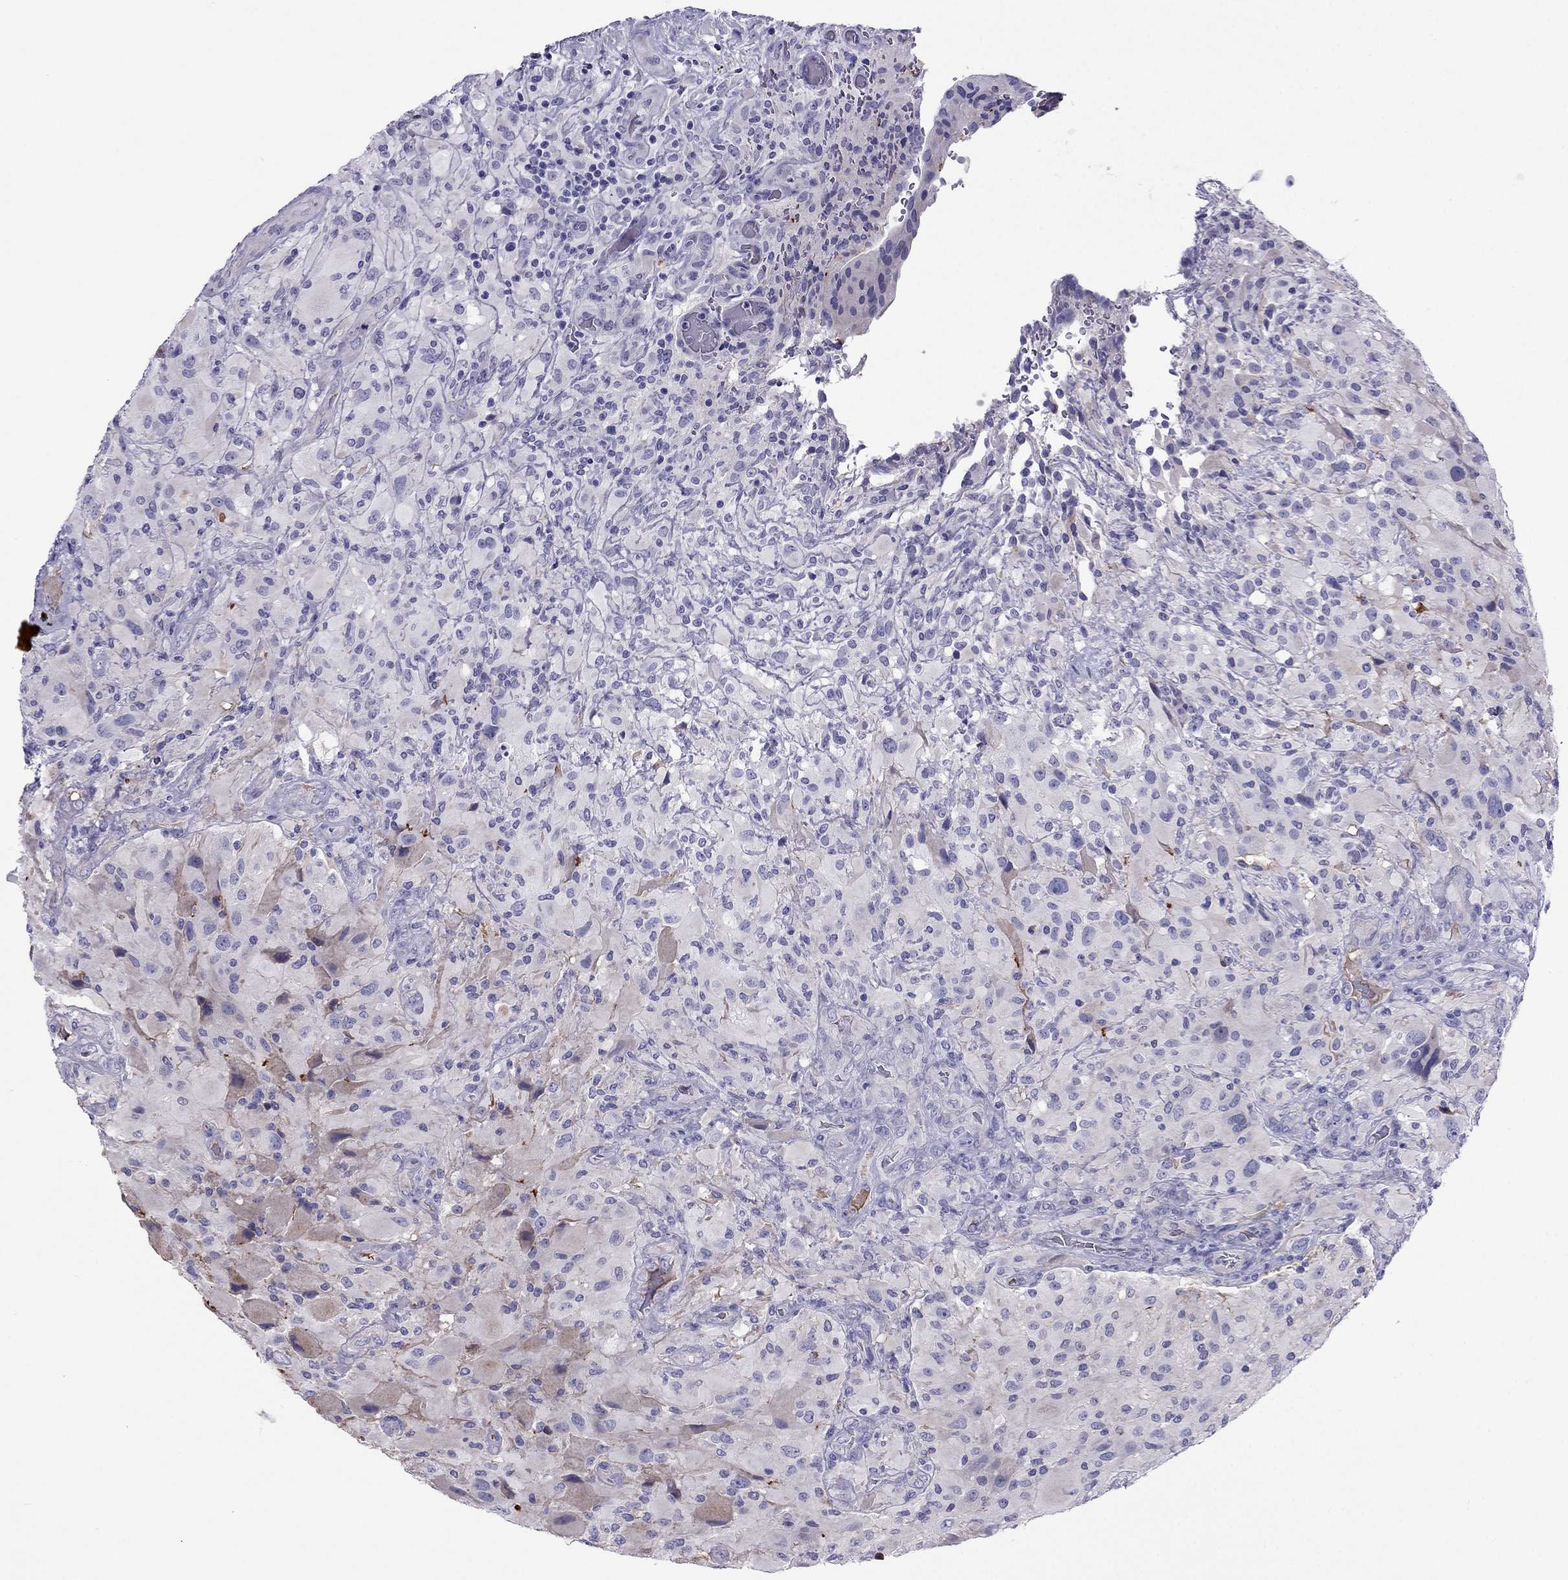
{"staining": {"intensity": "negative", "quantity": "none", "location": "none"}, "tissue": "glioma", "cell_type": "Tumor cells", "image_type": "cancer", "snomed": [{"axis": "morphology", "description": "Glioma, malignant, High grade"}, {"axis": "topography", "description": "Cerebral cortex"}], "caption": "DAB immunohistochemical staining of human malignant glioma (high-grade) shows no significant staining in tumor cells.", "gene": "TBC1D21", "patient": {"sex": "male", "age": 35}}